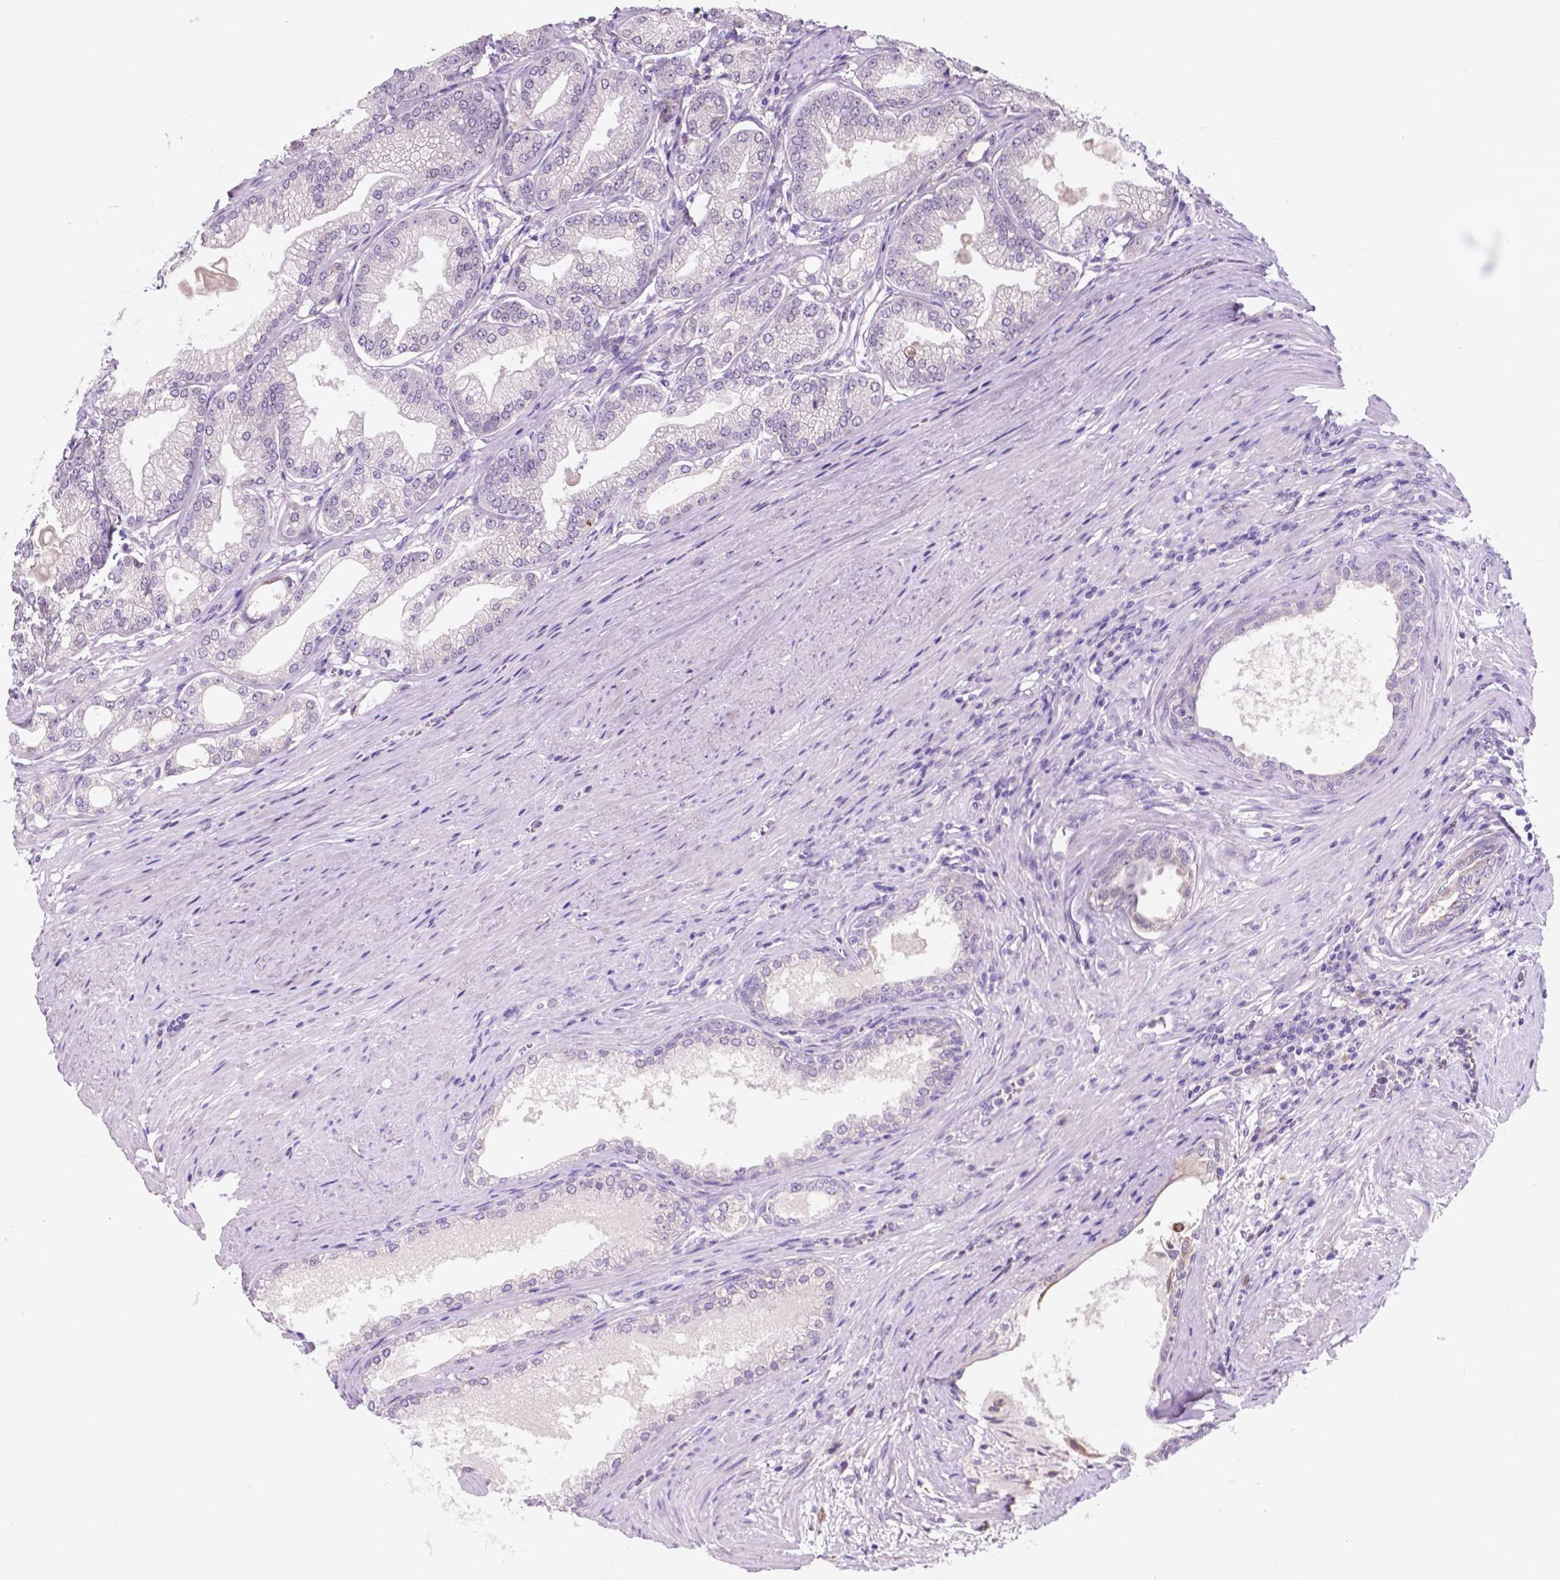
{"staining": {"intensity": "negative", "quantity": "none", "location": "none"}, "tissue": "prostate cancer", "cell_type": "Tumor cells", "image_type": "cancer", "snomed": [{"axis": "morphology", "description": "Adenocarcinoma, NOS"}, {"axis": "topography", "description": "Prostate and seminal vesicle, NOS"}, {"axis": "topography", "description": "Prostate"}], "caption": "DAB immunohistochemical staining of human prostate adenocarcinoma displays no significant positivity in tumor cells.", "gene": "IREB2", "patient": {"sex": "male", "age": 77}}